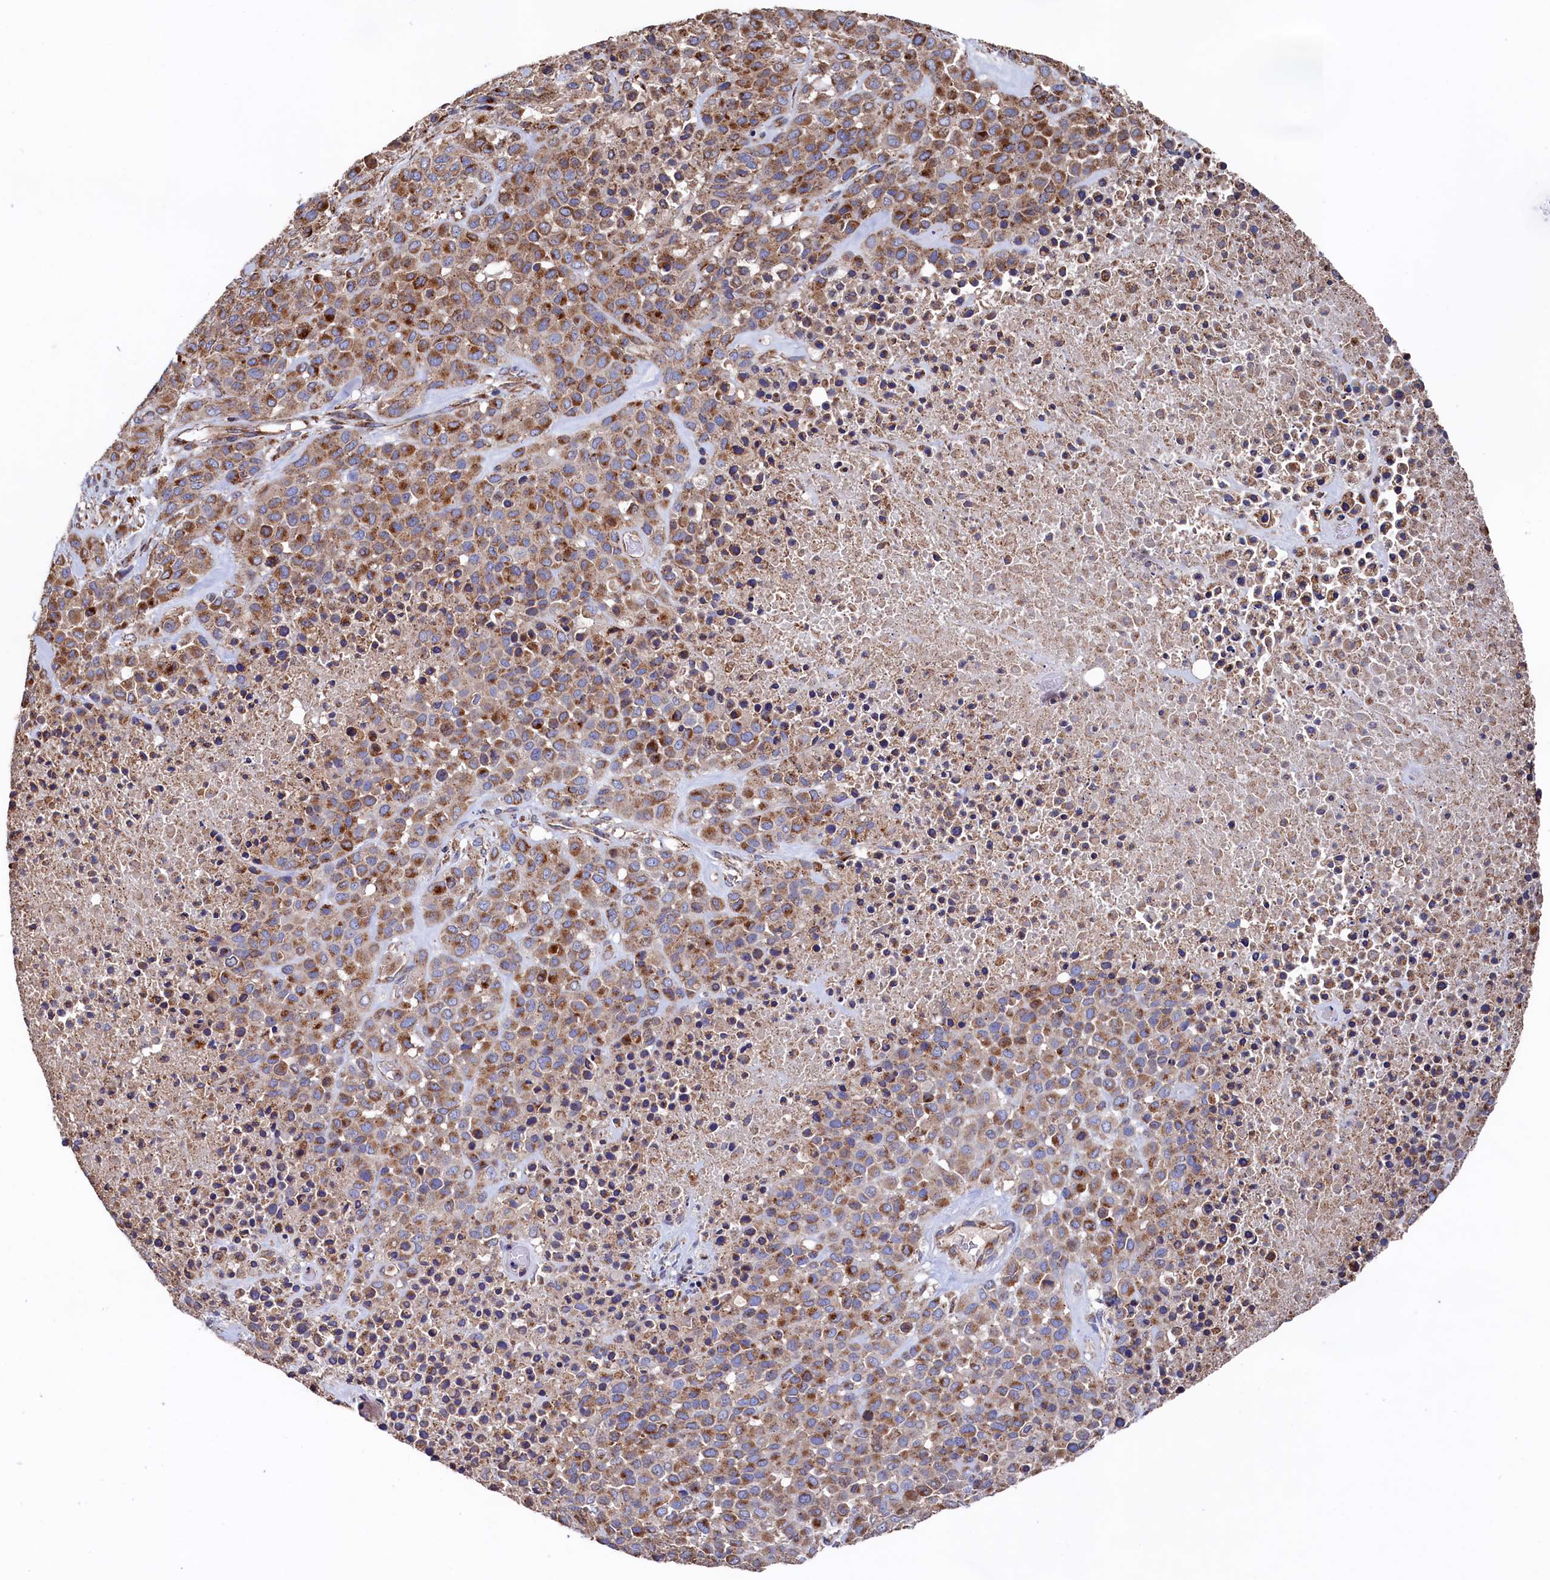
{"staining": {"intensity": "moderate", "quantity": ">75%", "location": "cytoplasmic/membranous"}, "tissue": "melanoma", "cell_type": "Tumor cells", "image_type": "cancer", "snomed": [{"axis": "morphology", "description": "Malignant melanoma, Metastatic site"}, {"axis": "topography", "description": "Skin"}], "caption": "A medium amount of moderate cytoplasmic/membranous staining is present in about >75% of tumor cells in malignant melanoma (metastatic site) tissue.", "gene": "PRRC1", "patient": {"sex": "female", "age": 81}}